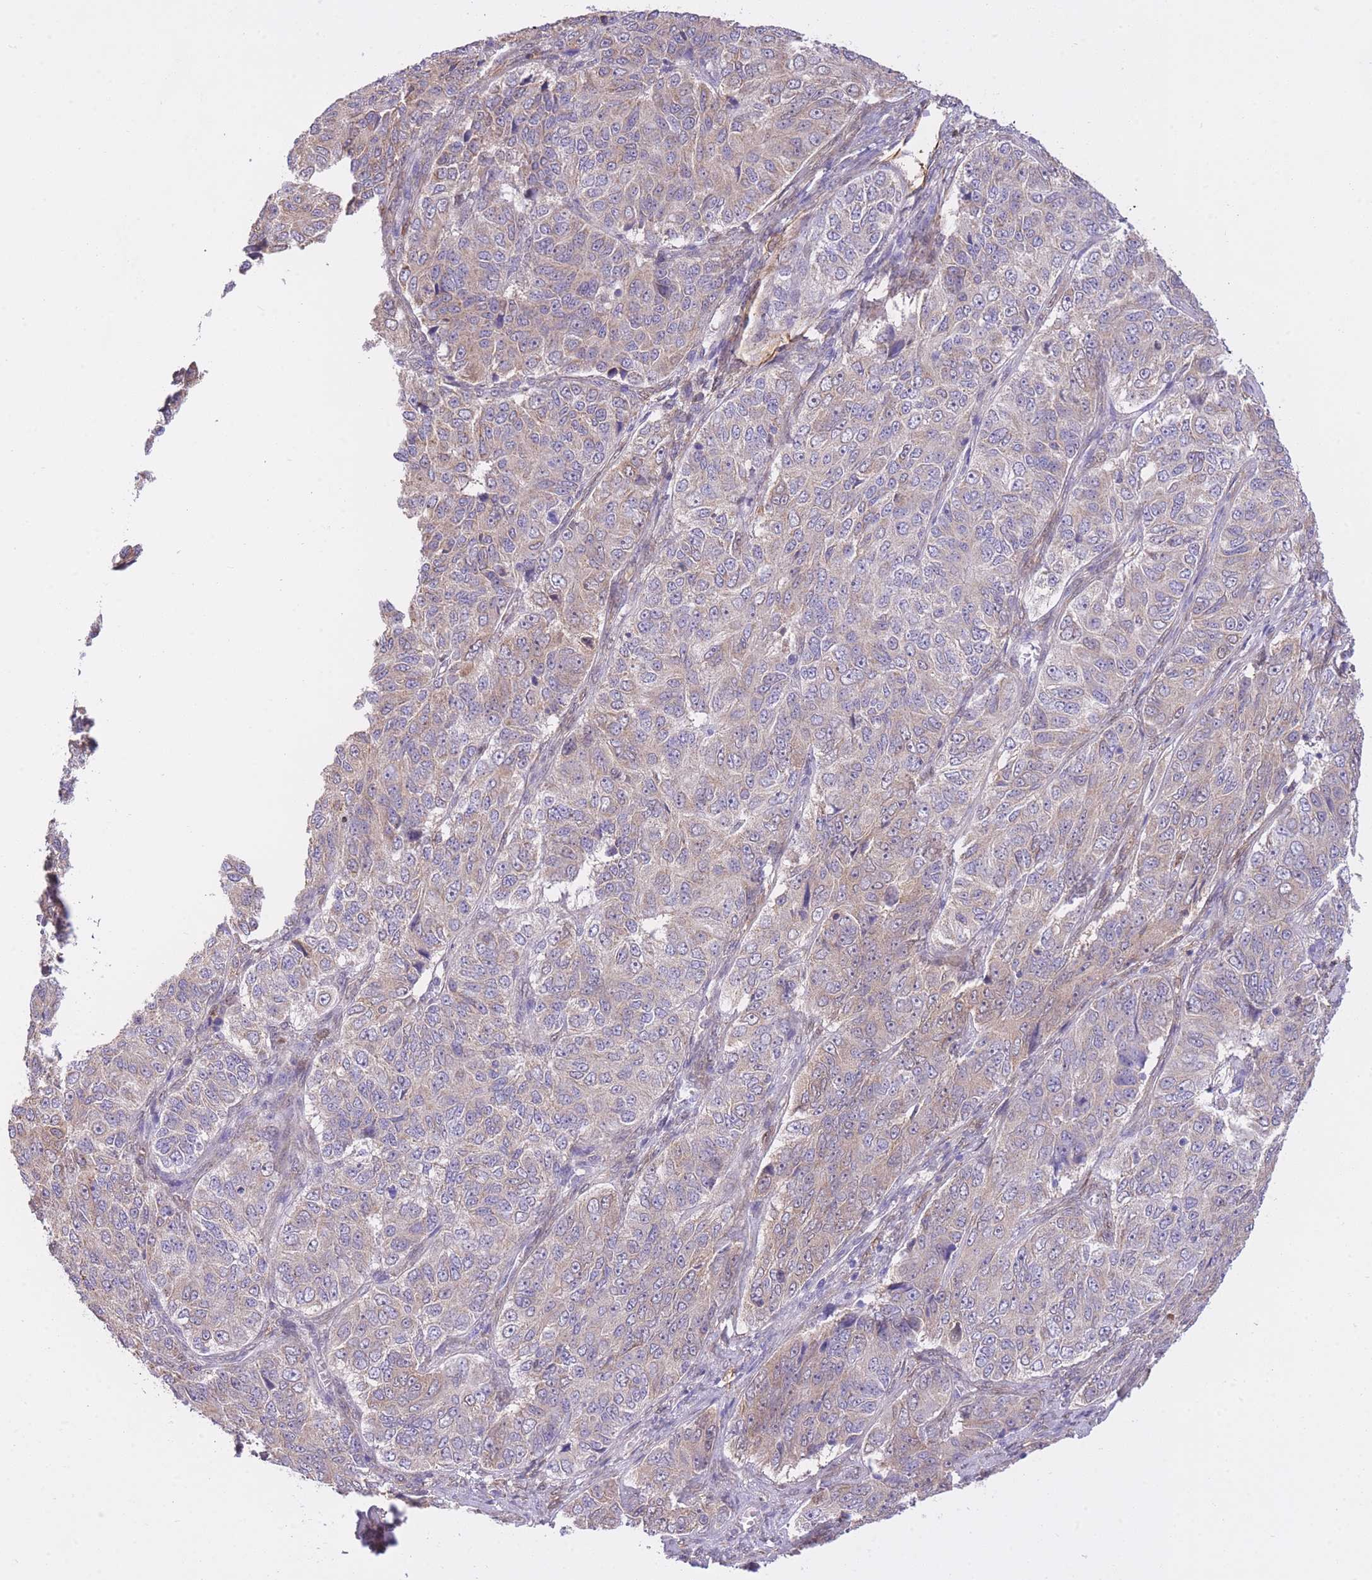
{"staining": {"intensity": "weak", "quantity": "<25%", "location": "cytoplasmic/membranous"}, "tissue": "ovarian cancer", "cell_type": "Tumor cells", "image_type": "cancer", "snomed": [{"axis": "morphology", "description": "Carcinoma, endometroid"}, {"axis": "topography", "description": "Ovary"}], "caption": "Immunohistochemical staining of ovarian endometroid carcinoma exhibits no significant positivity in tumor cells. (DAB IHC with hematoxylin counter stain).", "gene": "PGM1", "patient": {"sex": "female", "age": 51}}